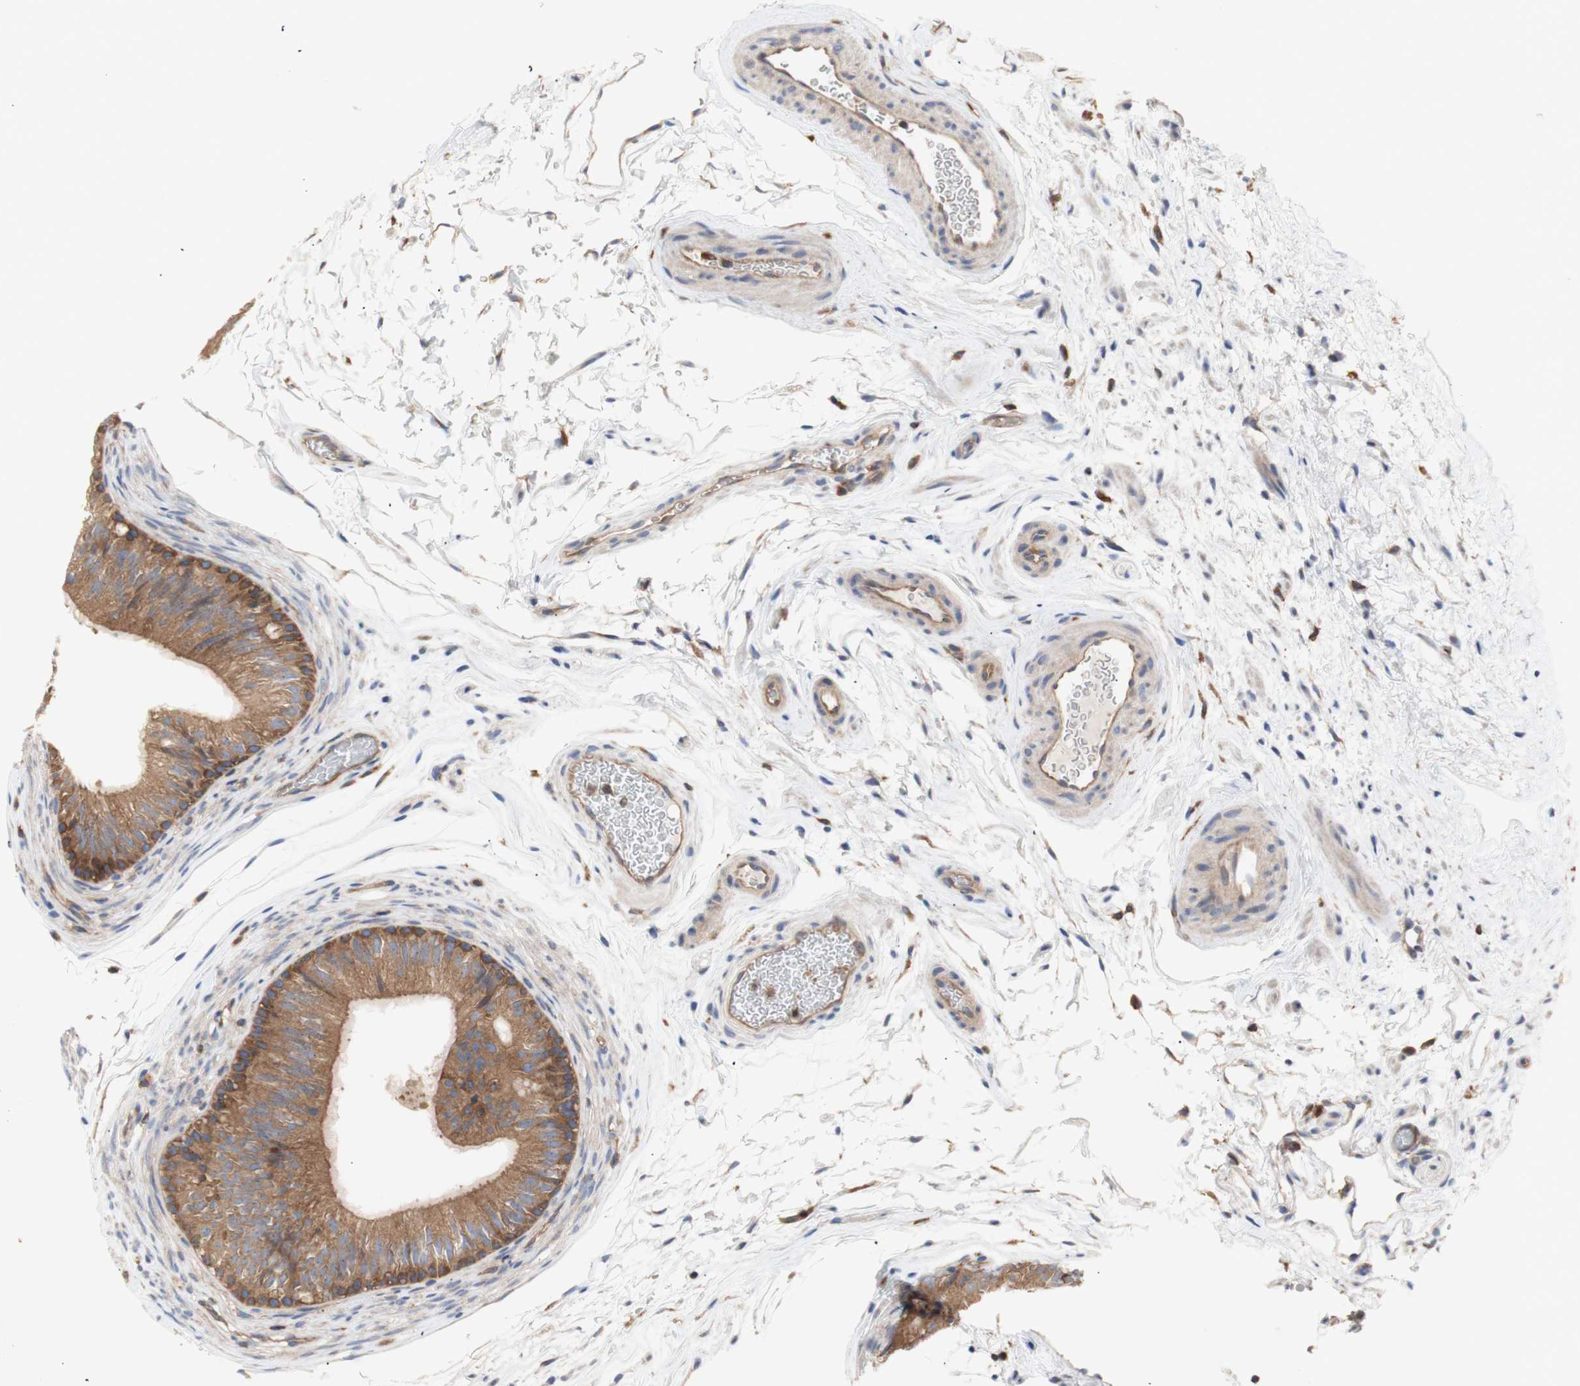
{"staining": {"intensity": "moderate", "quantity": ">75%", "location": "cytoplasmic/membranous"}, "tissue": "epididymis", "cell_type": "Glandular cells", "image_type": "normal", "snomed": [{"axis": "morphology", "description": "Normal tissue, NOS"}, {"axis": "topography", "description": "Epididymis"}], "caption": "Immunohistochemistry (DAB (3,3'-diaminobenzidine)) staining of normal epididymis reveals moderate cytoplasmic/membranous protein staining in about >75% of glandular cells. (DAB IHC, brown staining for protein, blue staining for nuclei).", "gene": "IKBKG", "patient": {"sex": "male", "age": 36}}